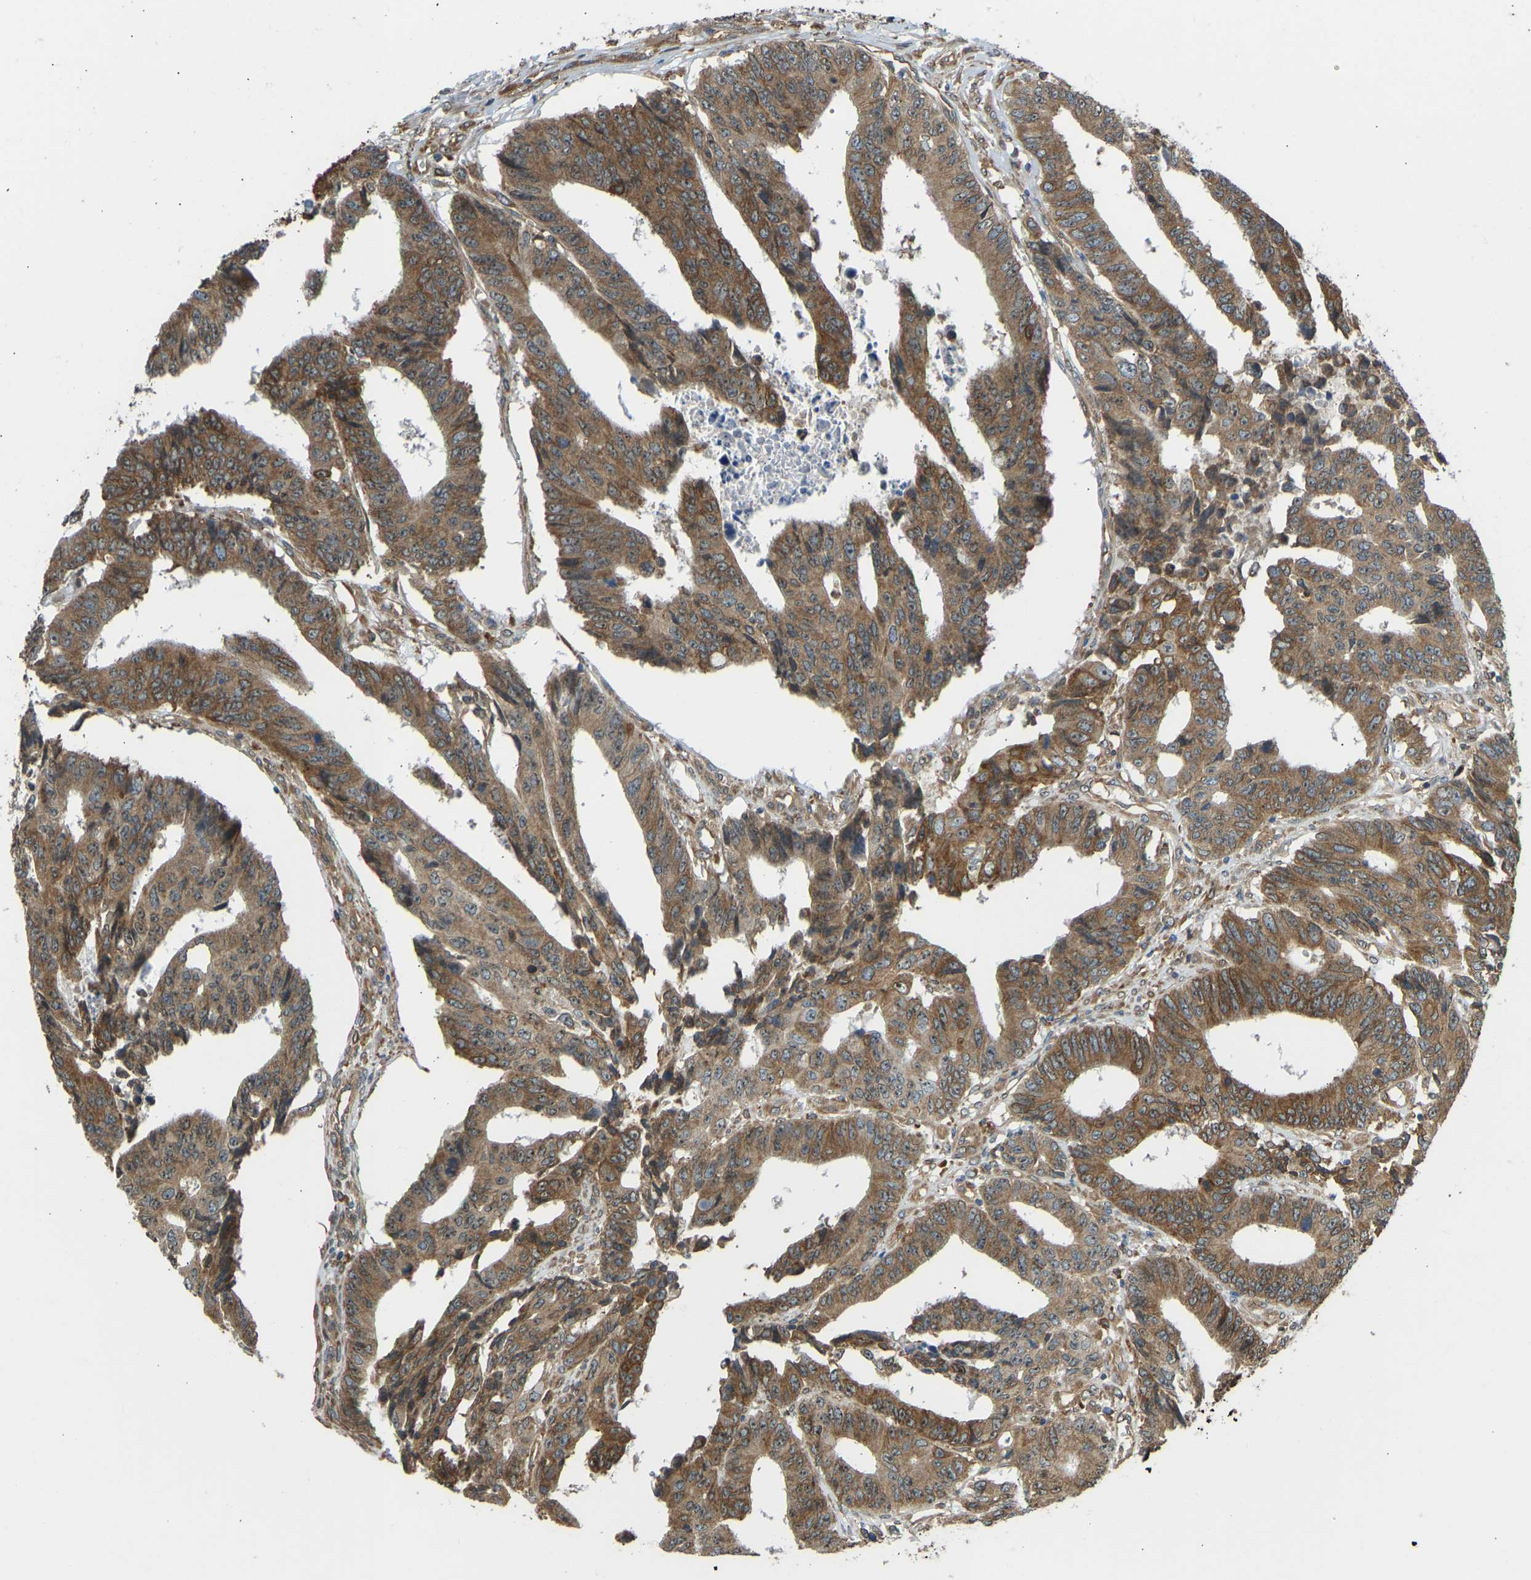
{"staining": {"intensity": "strong", "quantity": ">75%", "location": "cytoplasmic/membranous,nuclear"}, "tissue": "colorectal cancer", "cell_type": "Tumor cells", "image_type": "cancer", "snomed": [{"axis": "morphology", "description": "Adenocarcinoma, NOS"}, {"axis": "topography", "description": "Rectum"}], "caption": "Tumor cells reveal high levels of strong cytoplasmic/membranous and nuclear positivity in approximately >75% of cells in colorectal cancer (adenocarcinoma). (IHC, brightfield microscopy, high magnification).", "gene": "OS9", "patient": {"sex": "male", "age": 84}}